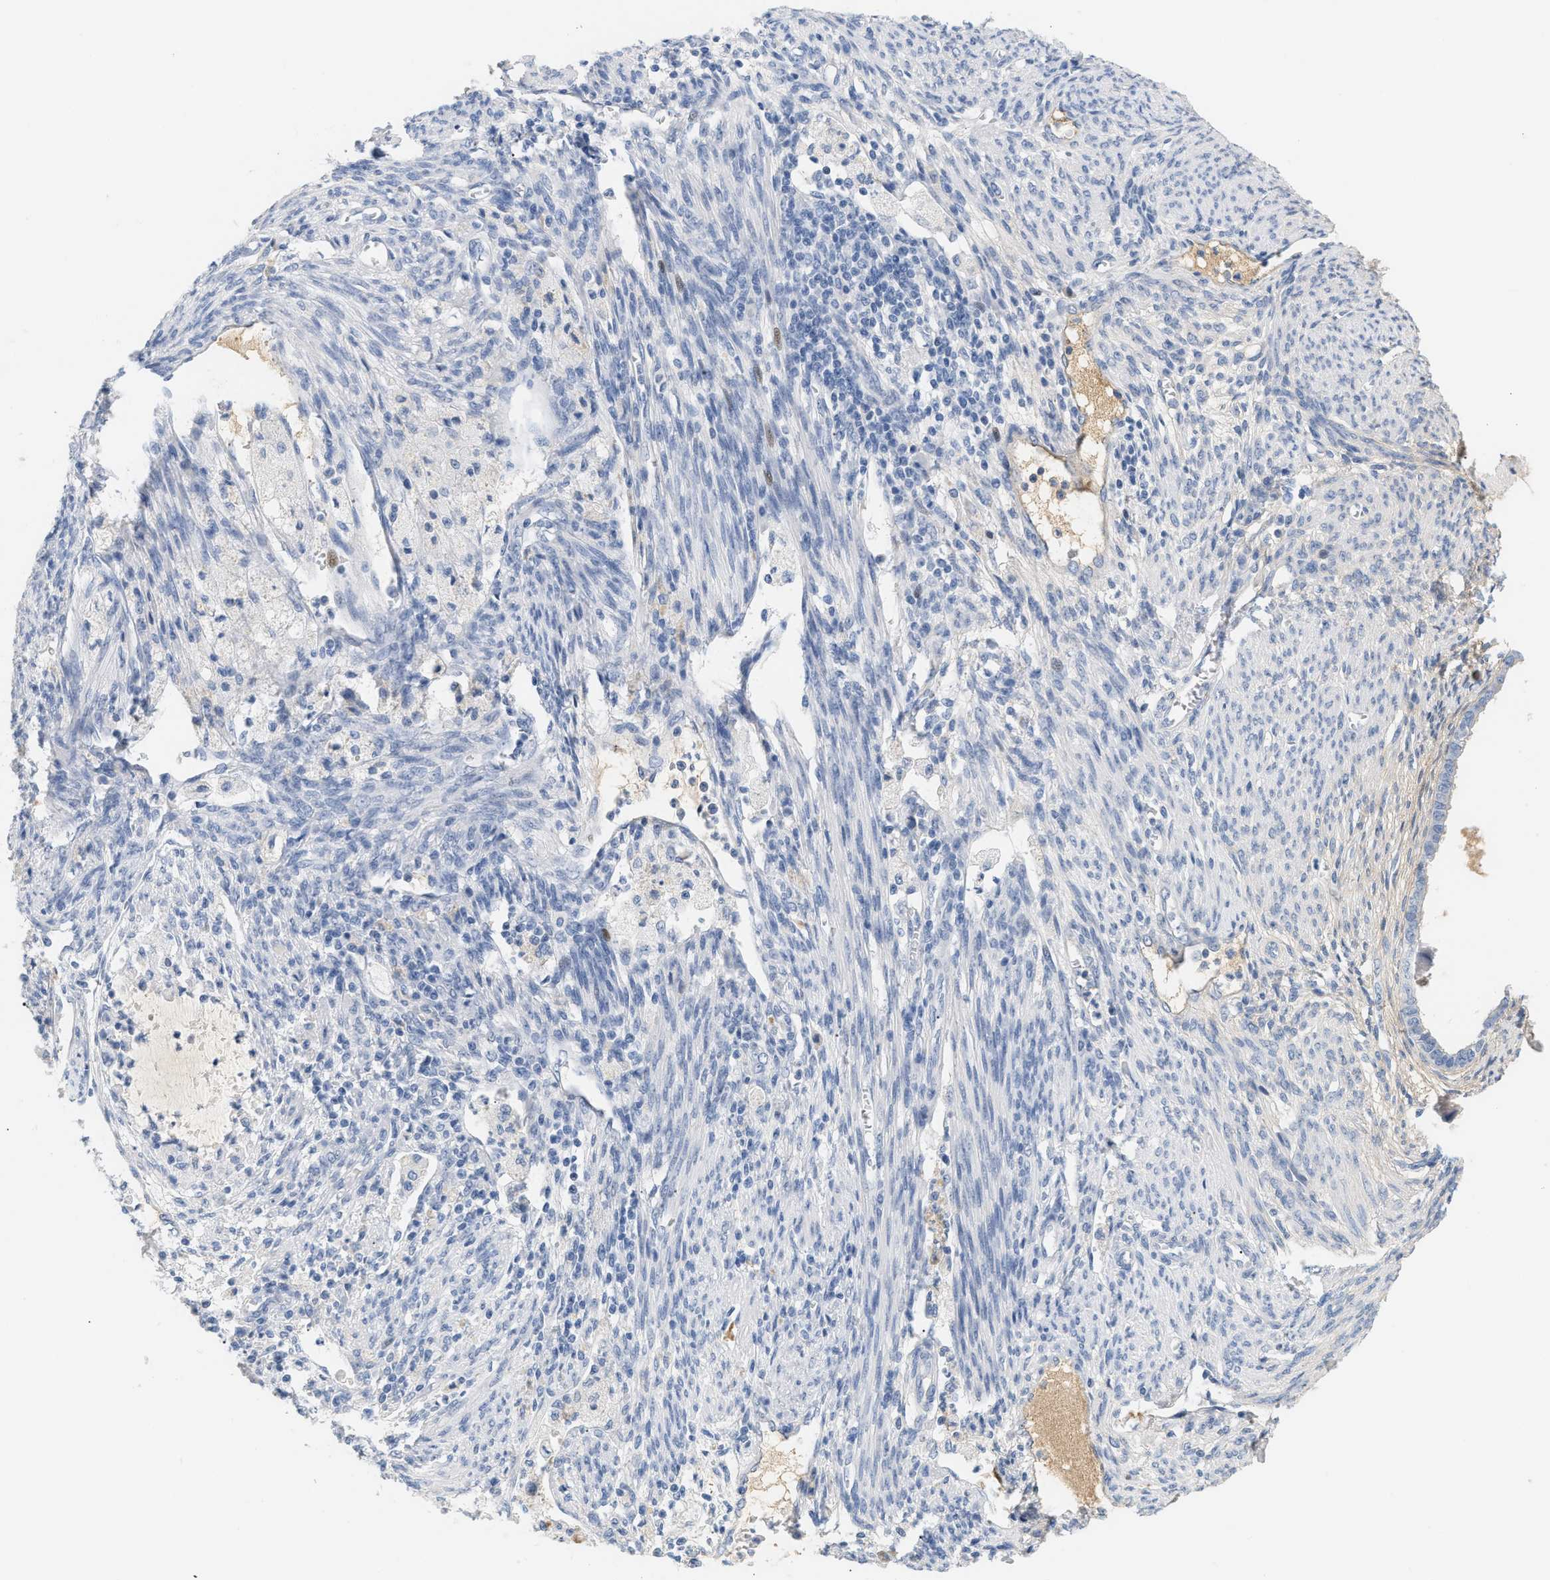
{"staining": {"intensity": "negative", "quantity": "none", "location": "none"}, "tissue": "cervical cancer", "cell_type": "Tumor cells", "image_type": "cancer", "snomed": [{"axis": "morphology", "description": "Normal tissue, NOS"}, {"axis": "morphology", "description": "Adenocarcinoma, NOS"}, {"axis": "topography", "description": "Cervix"}, {"axis": "topography", "description": "Endometrium"}], "caption": "Cervical cancer (adenocarcinoma) was stained to show a protein in brown. There is no significant staining in tumor cells.", "gene": "CFH", "patient": {"sex": "female", "age": 86}}